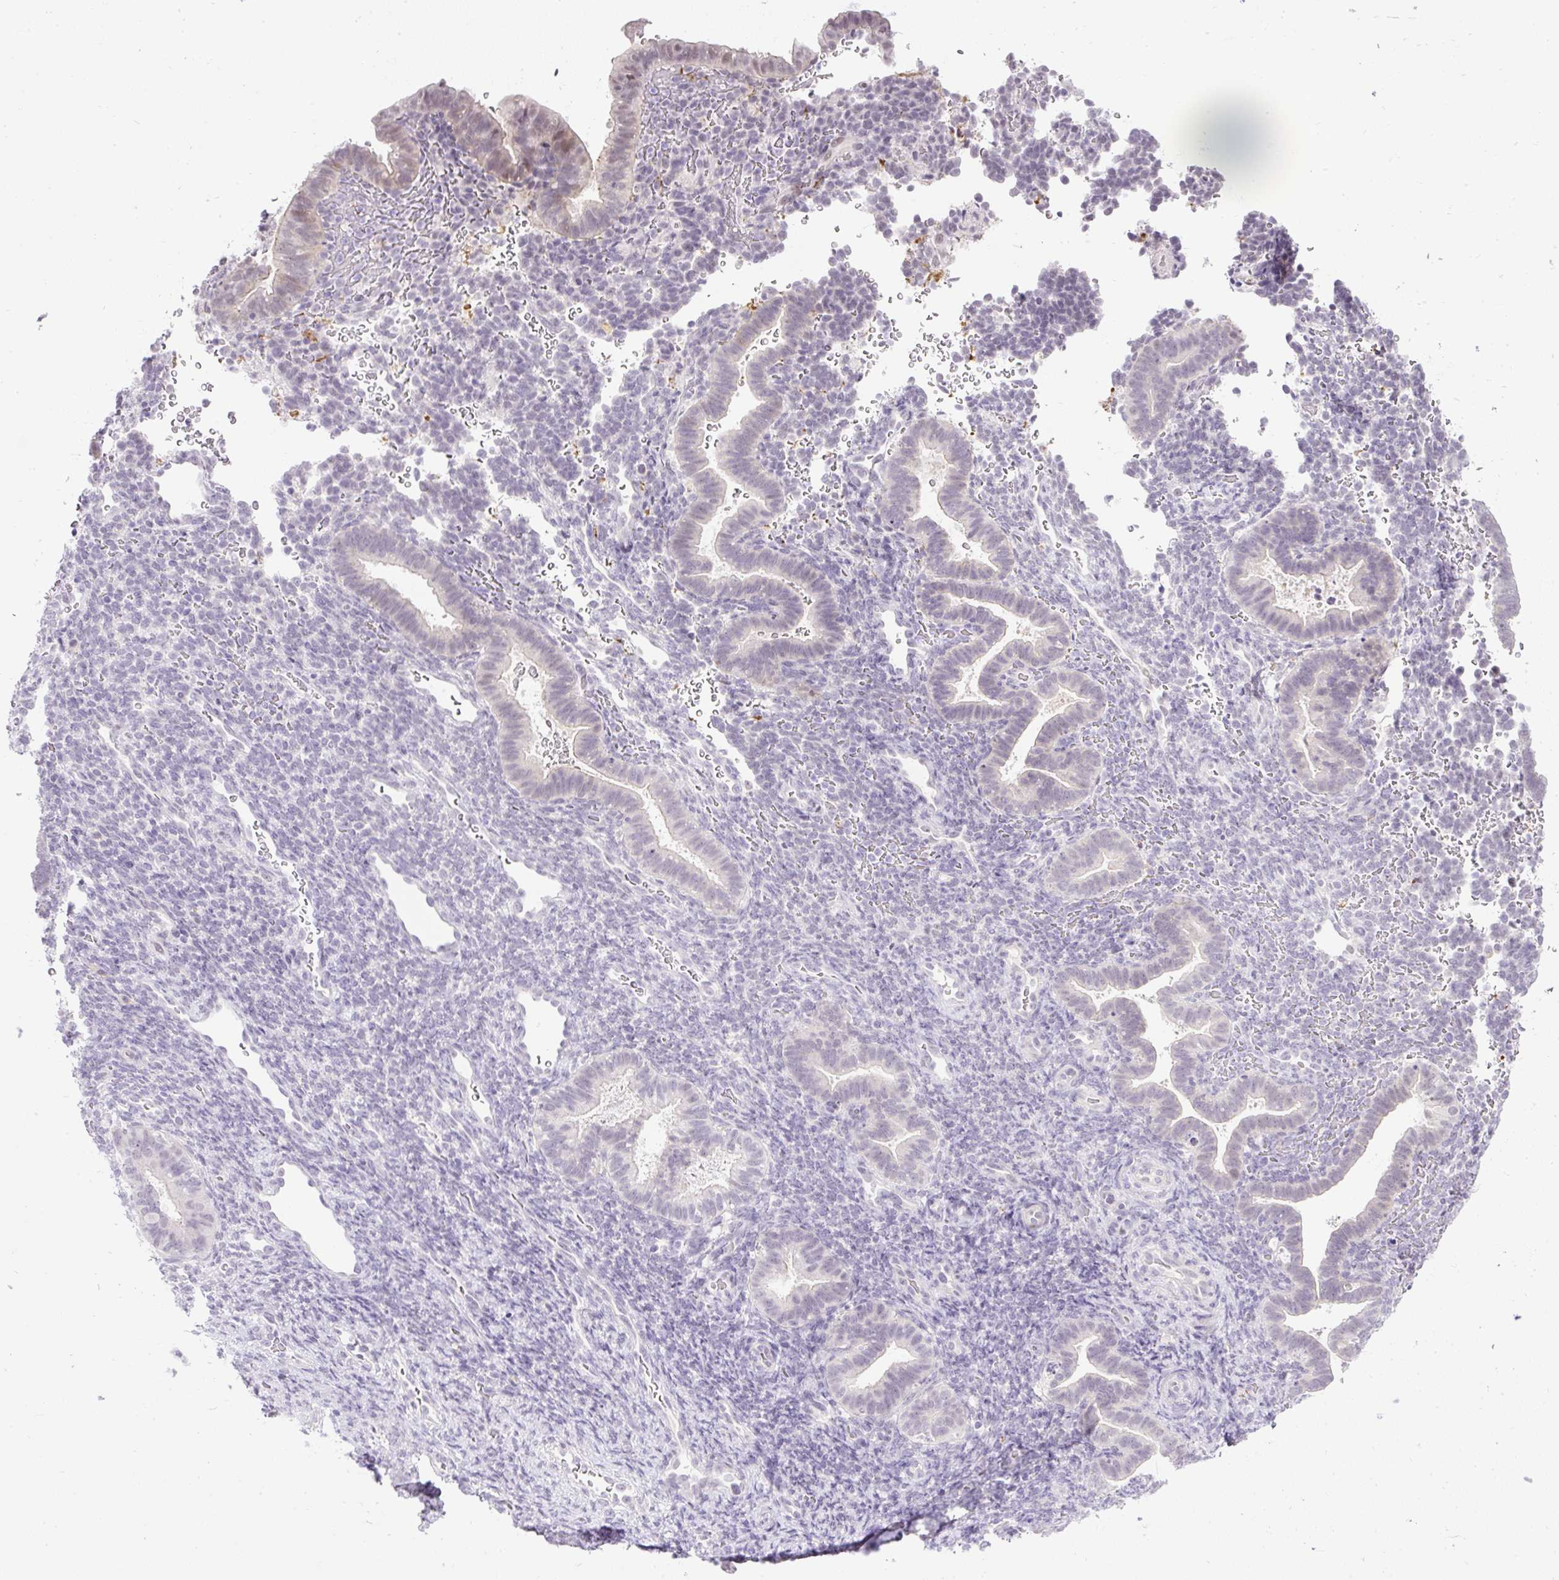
{"staining": {"intensity": "negative", "quantity": "none", "location": "none"}, "tissue": "endometrium", "cell_type": "Cells in endometrial stroma", "image_type": "normal", "snomed": [{"axis": "morphology", "description": "Normal tissue, NOS"}, {"axis": "topography", "description": "Endometrium"}], "caption": "This is an immunohistochemistry histopathology image of normal endometrium. There is no staining in cells in endometrial stroma.", "gene": "WNT10B", "patient": {"sex": "female", "age": 34}}